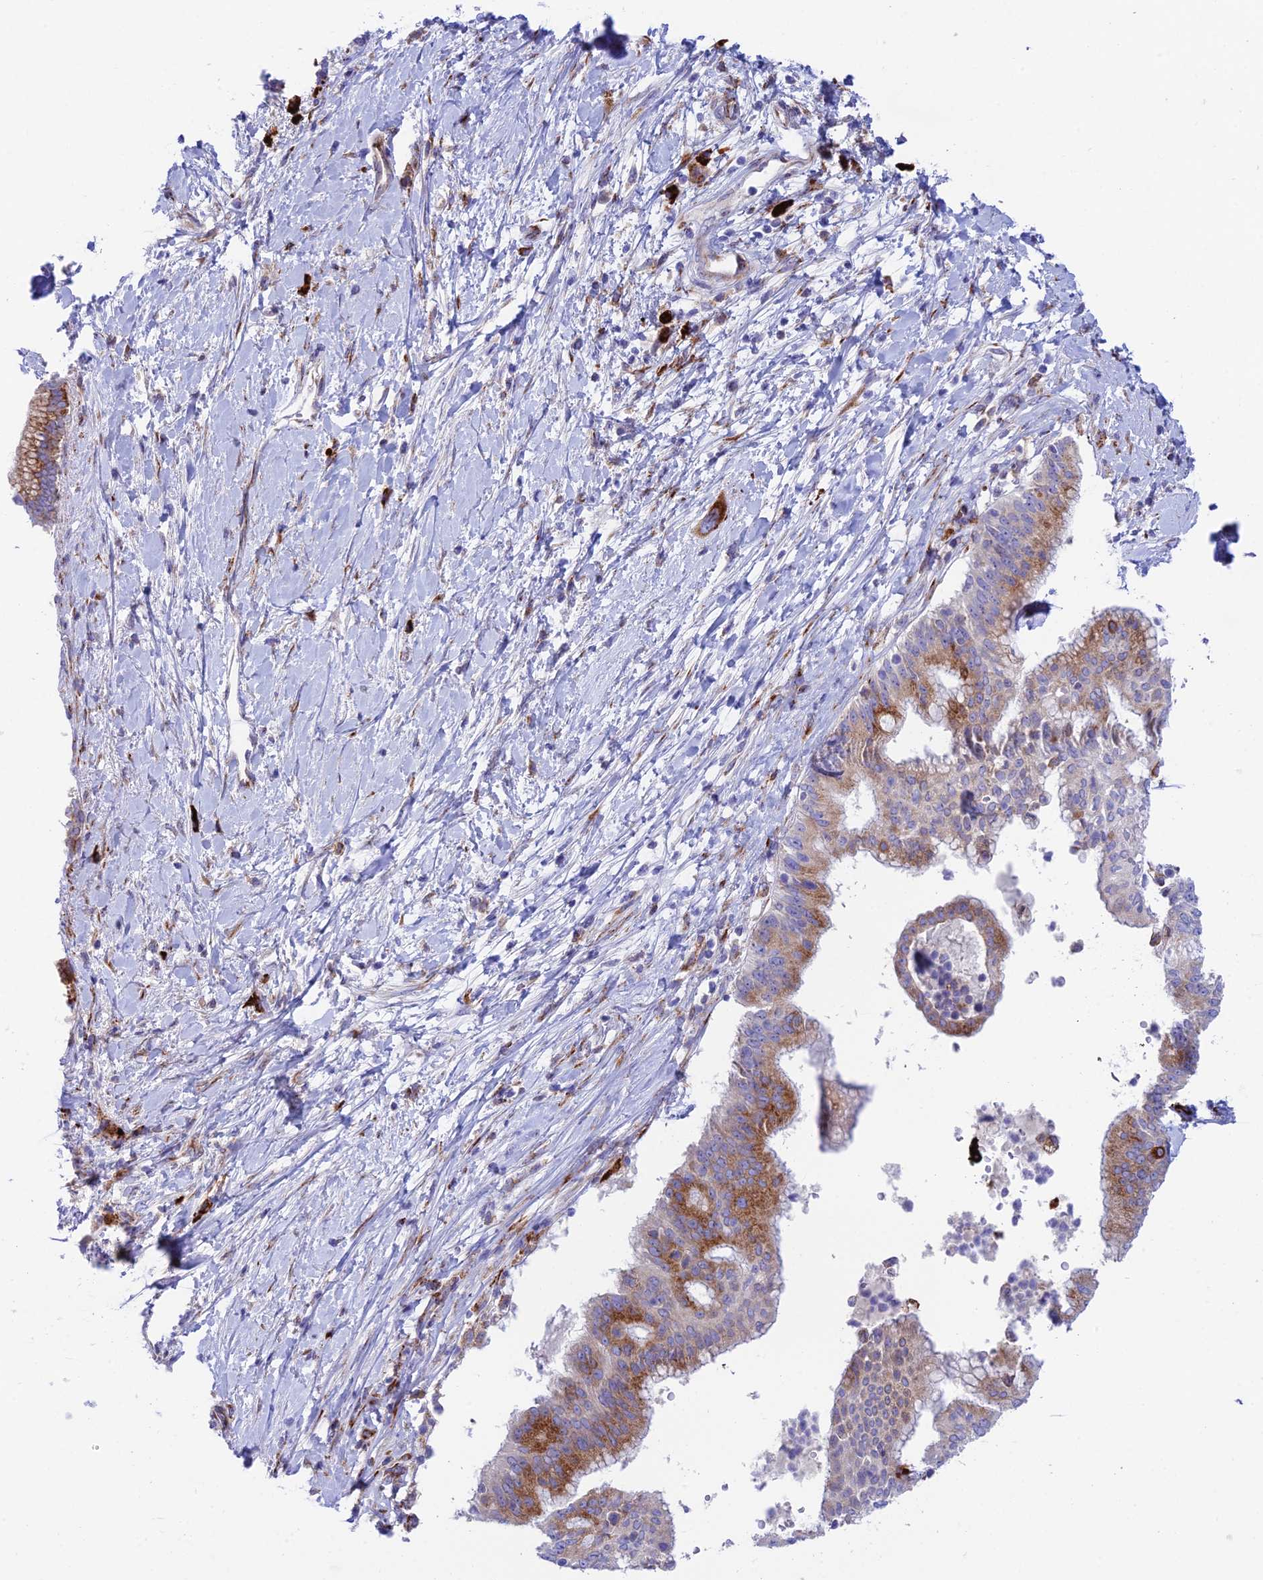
{"staining": {"intensity": "strong", "quantity": "25%-75%", "location": "cytoplasmic/membranous"}, "tissue": "pancreatic cancer", "cell_type": "Tumor cells", "image_type": "cancer", "snomed": [{"axis": "morphology", "description": "Adenocarcinoma, NOS"}, {"axis": "topography", "description": "Pancreas"}], "caption": "Human pancreatic cancer stained for a protein (brown) reveals strong cytoplasmic/membranous positive positivity in about 25%-75% of tumor cells.", "gene": "TUBGCP6", "patient": {"sex": "male", "age": 68}}